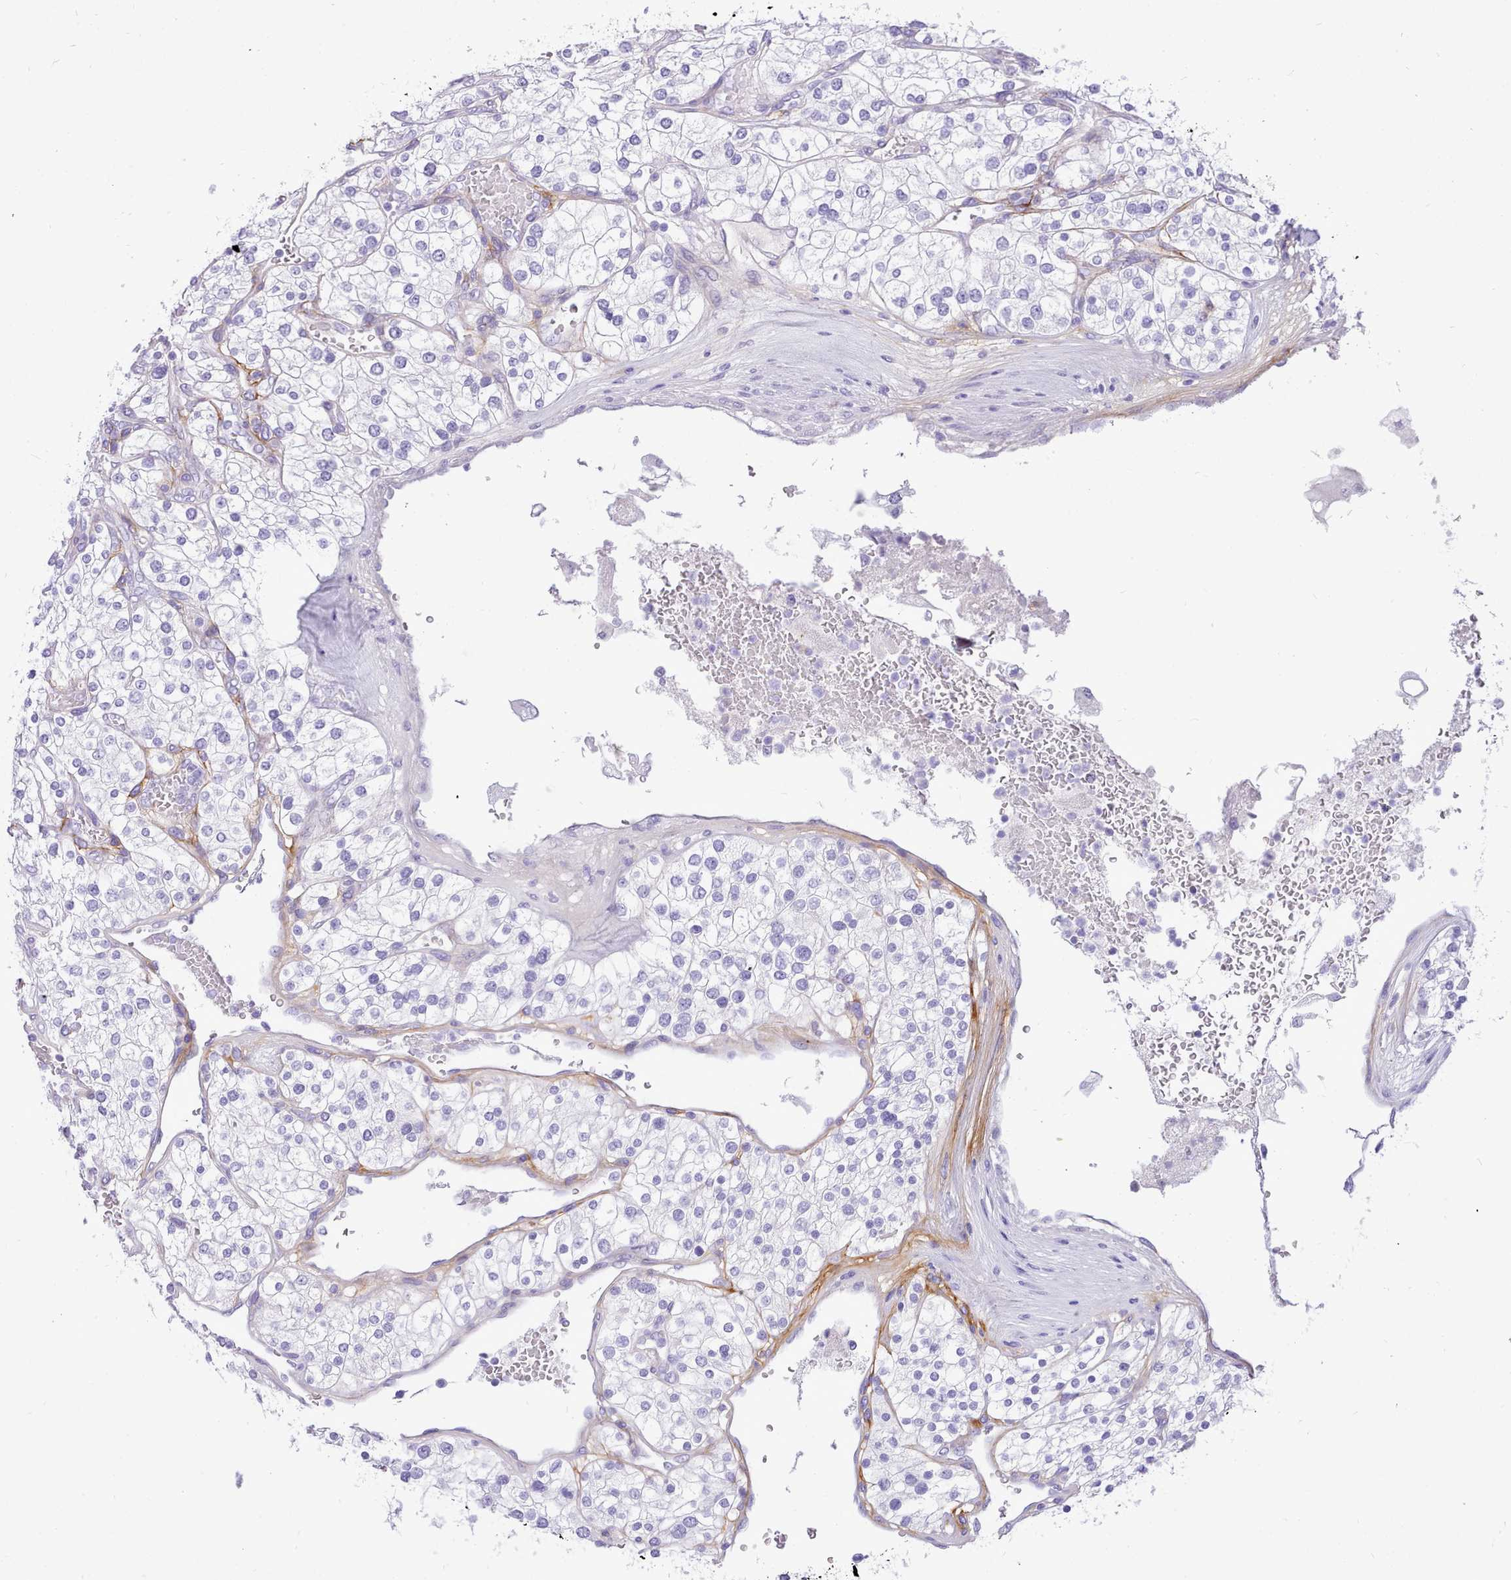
{"staining": {"intensity": "negative", "quantity": "none", "location": "none"}, "tissue": "renal cancer", "cell_type": "Tumor cells", "image_type": "cancer", "snomed": [{"axis": "morphology", "description": "Adenocarcinoma, NOS"}, {"axis": "topography", "description": "Kidney"}], "caption": "A histopathology image of renal cancer stained for a protein exhibits no brown staining in tumor cells.", "gene": "LRRC37A", "patient": {"sex": "male", "age": 80}}